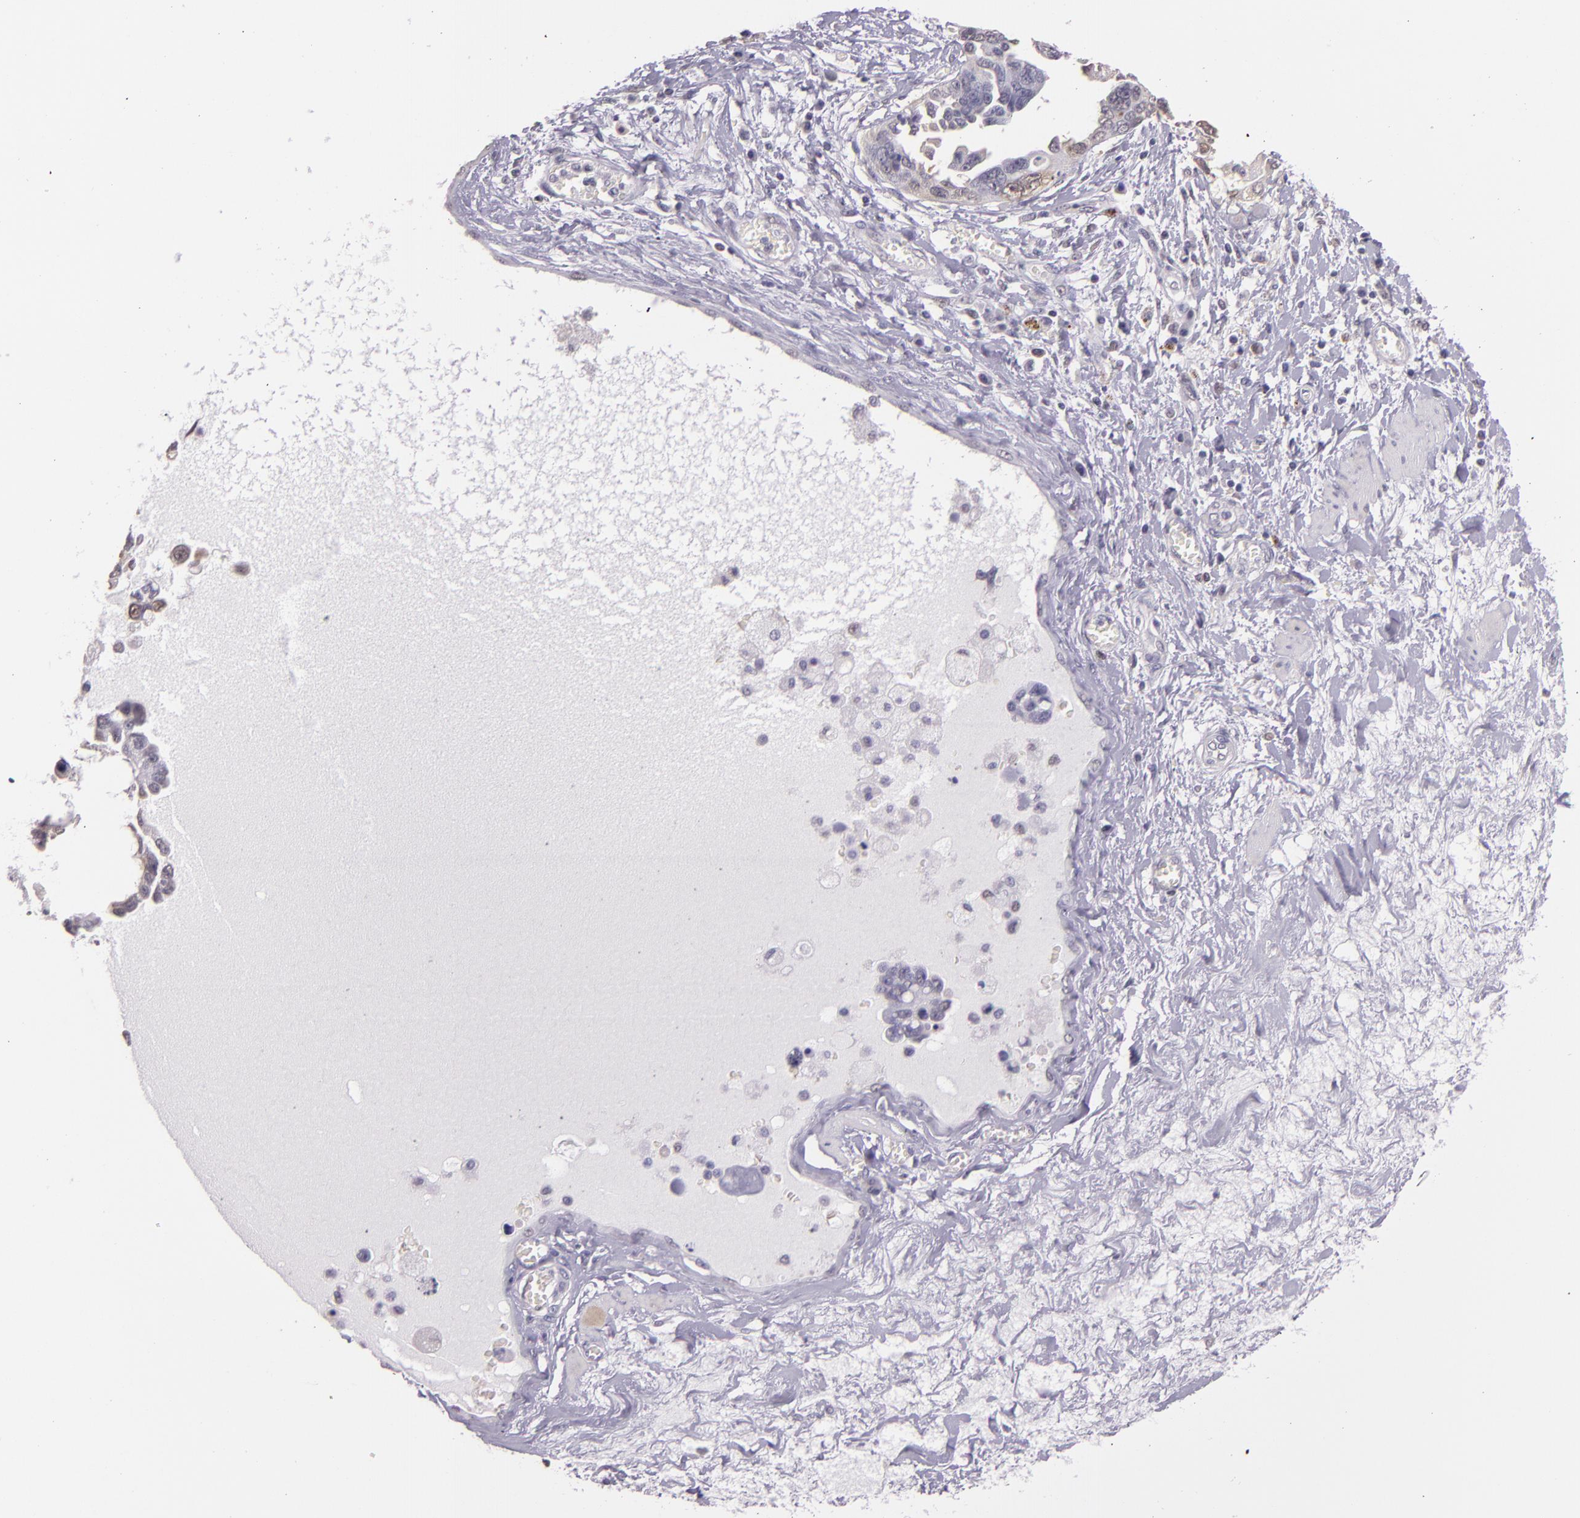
{"staining": {"intensity": "negative", "quantity": "none", "location": "none"}, "tissue": "ovarian cancer", "cell_type": "Tumor cells", "image_type": "cancer", "snomed": [{"axis": "morphology", "description": "Cystadenocarcinoma, serous, NOS"}, {"axis": "topography", "description": "Ovary"}], "caption": "Tumor cells show no significant protein expression in serous cystadenocarcinoma (ovarian).", "gene": "HSPA8", "patient": {"sex": "female", "age": 63}}